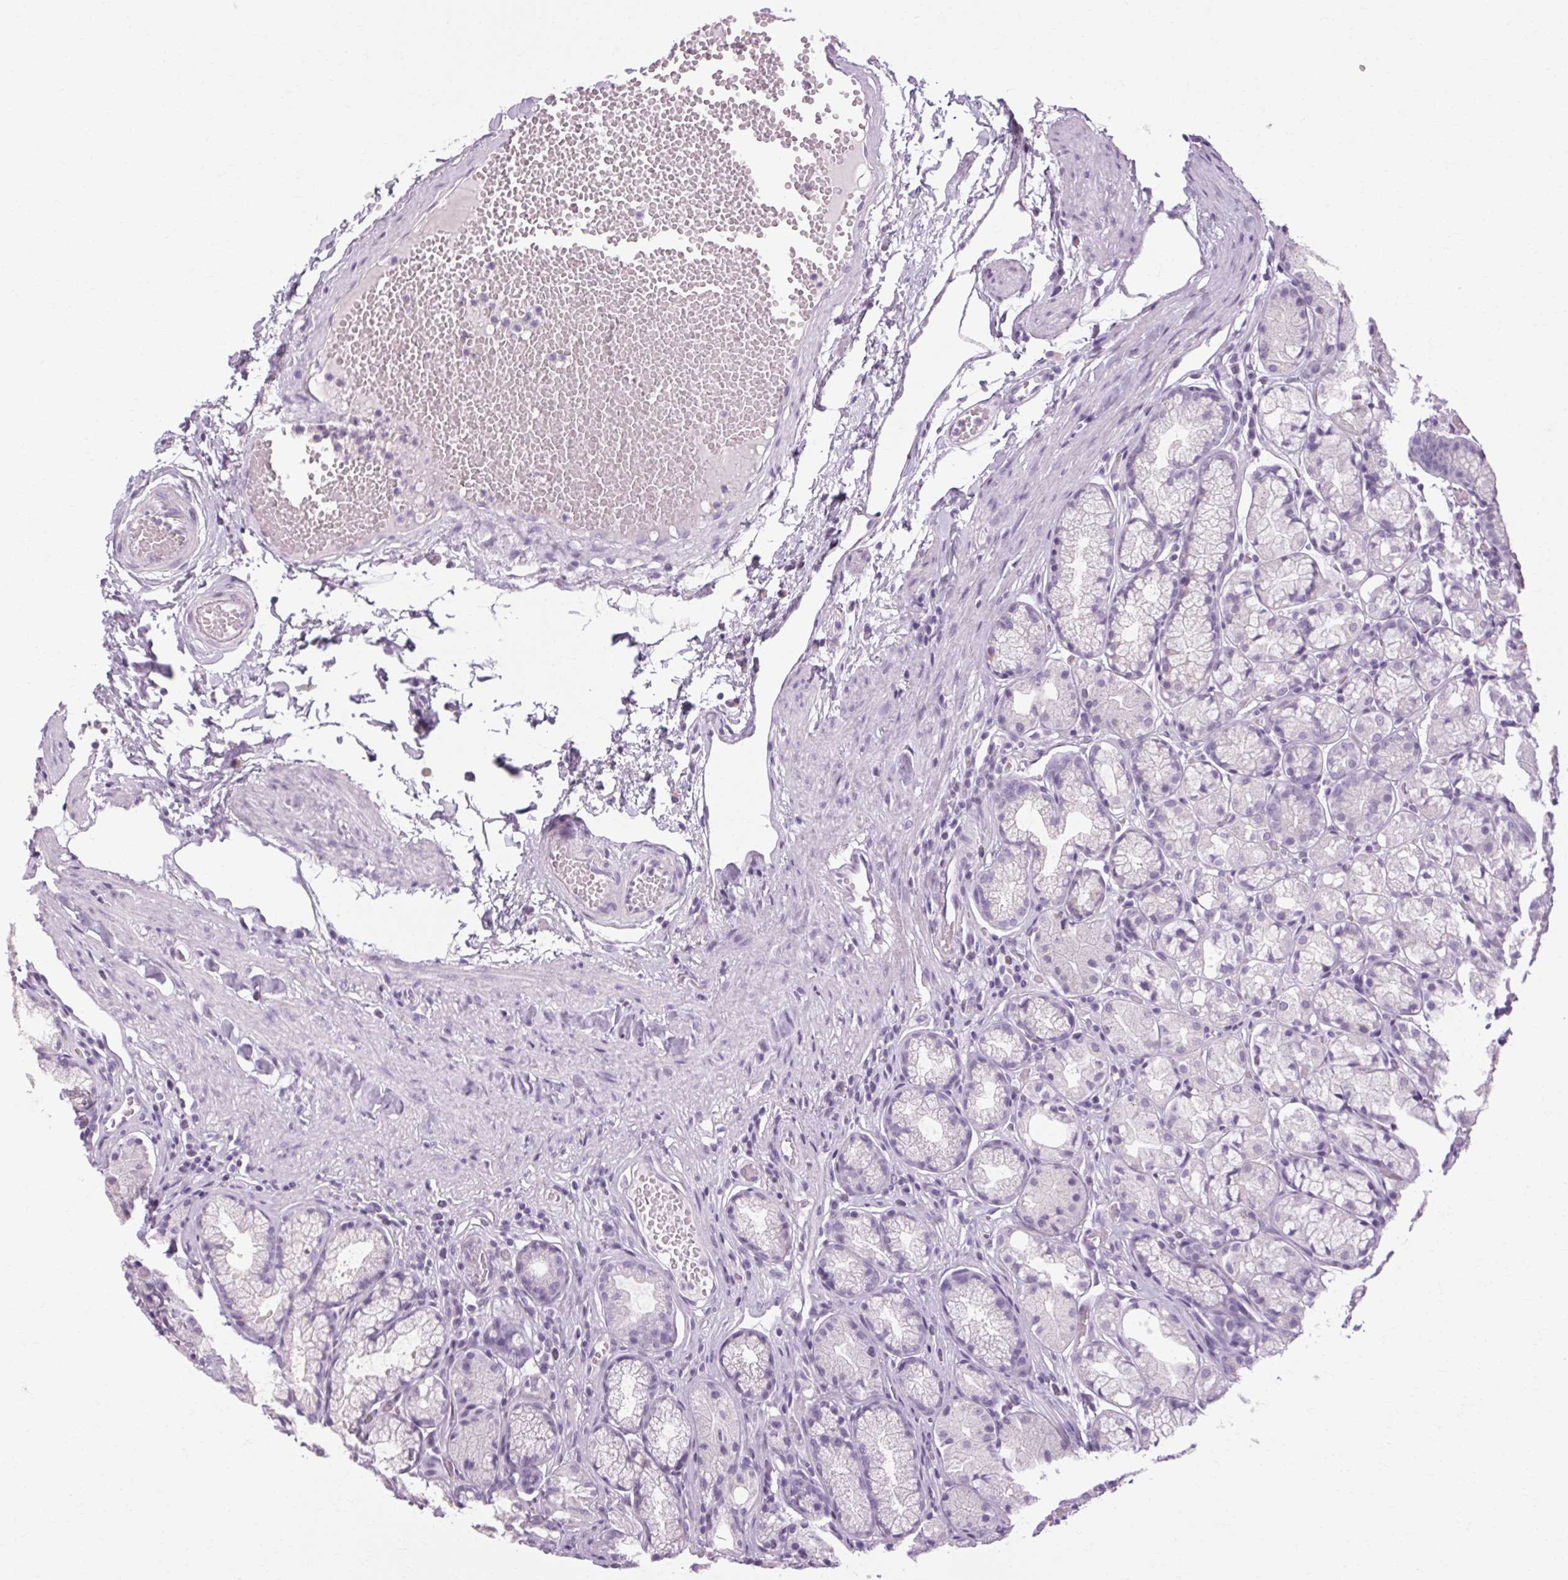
{"staining": {"intensity": "negative", "quantity": "none", "location": "none"}, "tissue": "stomach", "cell_type": "Glandular cells", "image_type": "normal", "snomed": [{"axis": "morphology", "description": "Normal tissue, NOS"}, {"axis": "topography", "description": "Stomach"}], "caption": "Immunohistochemistry micrograph of normal human stomach stained for a protein (brown), which displays no expression in glandular cells.", "gene": "POMC", "patient": {"sex": "male", "age": 70}}